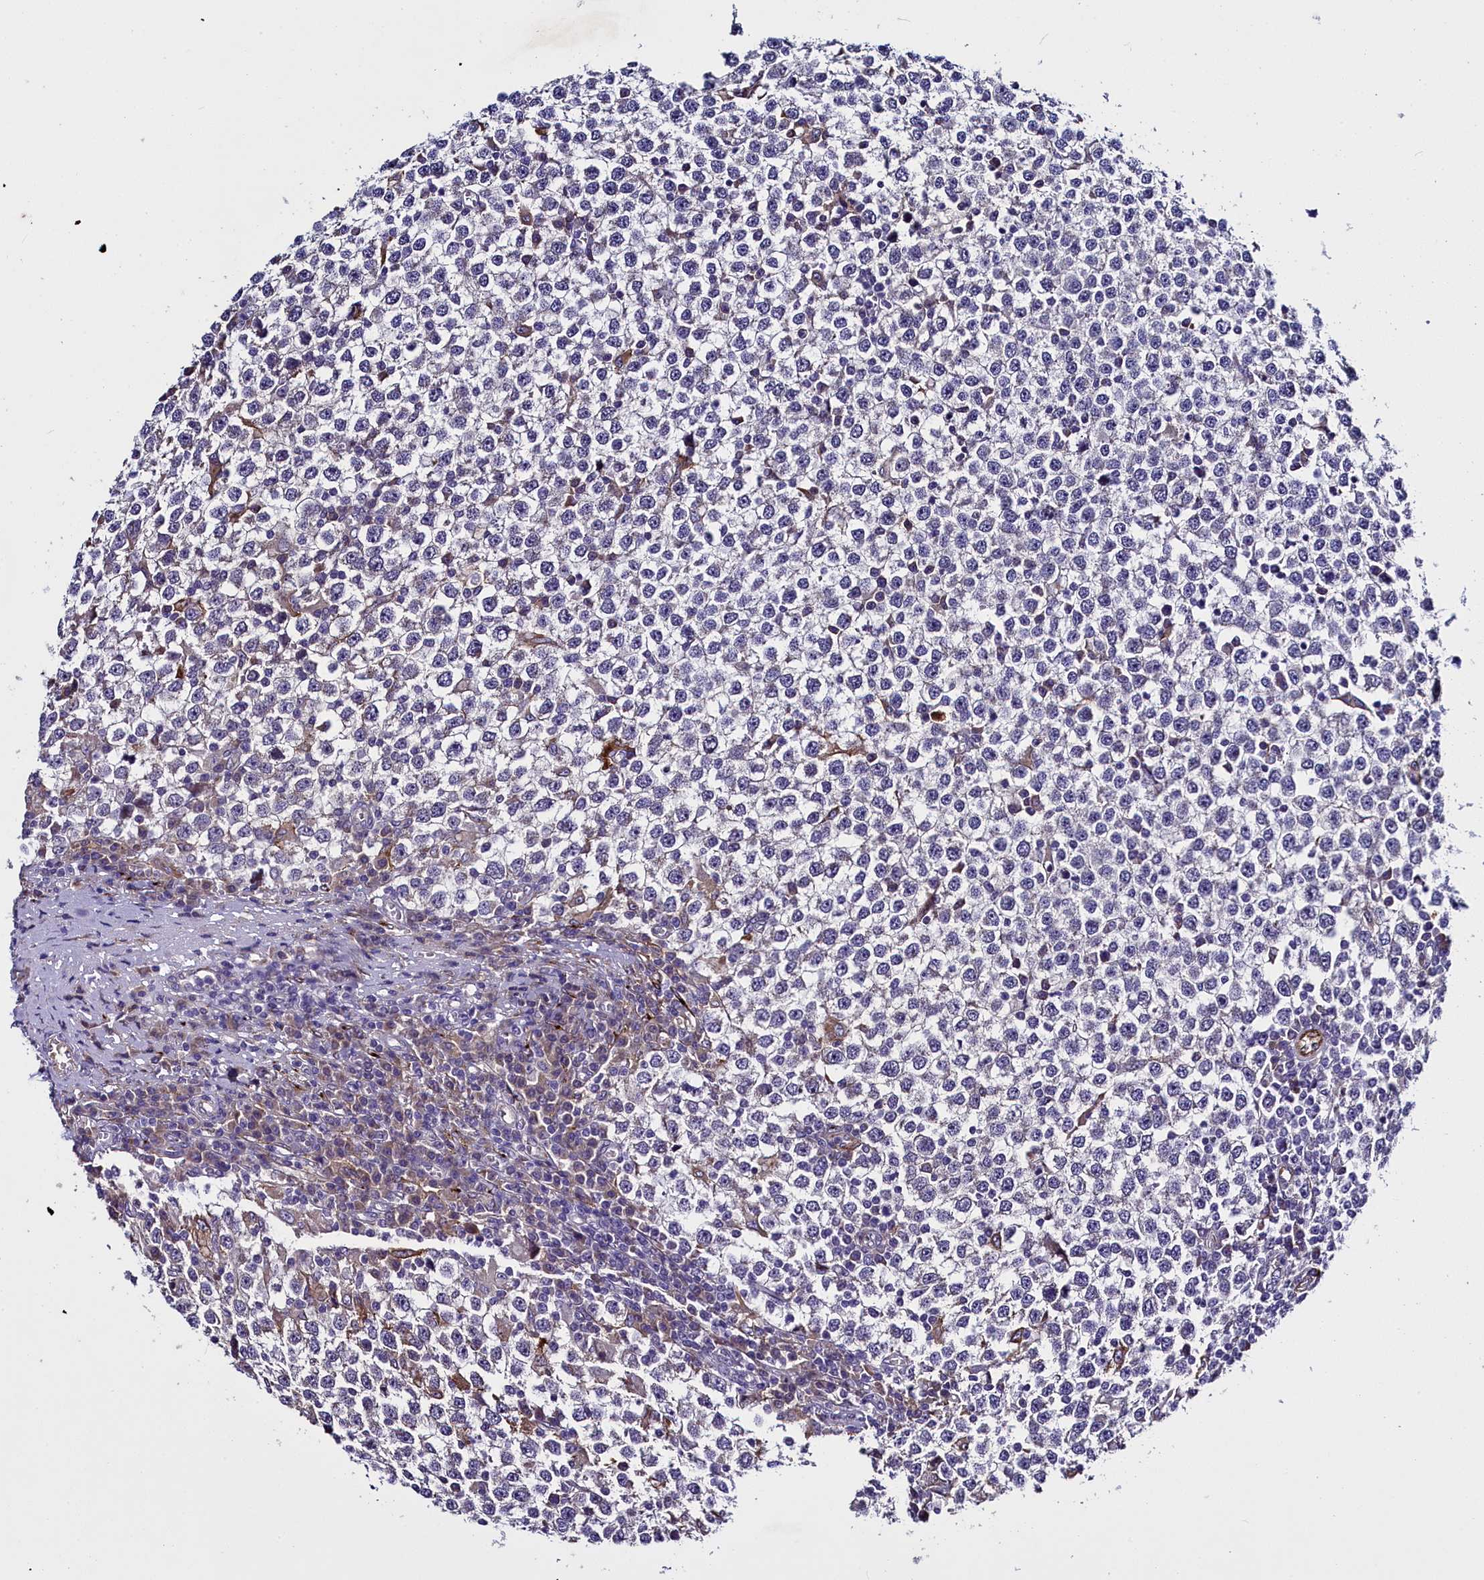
{"staining": {"intensity": "negative", "quantity": "none", "location": "none"}, "tissue": "testis cancer", "cell_type": "Tumor cells", "image_type": "cancer", "snomed": [{"axis": "morphology", "description": "Seminoma, NOS"}, {"axis": "topography", "description": "Testis"}], "caption": "Immunohistochemistry (IHC) of testis cancer (seminoma) reveals no positivity in tumor cells.", "gene": "MRC2", "patient": {"sex": "male", "age": 65}}